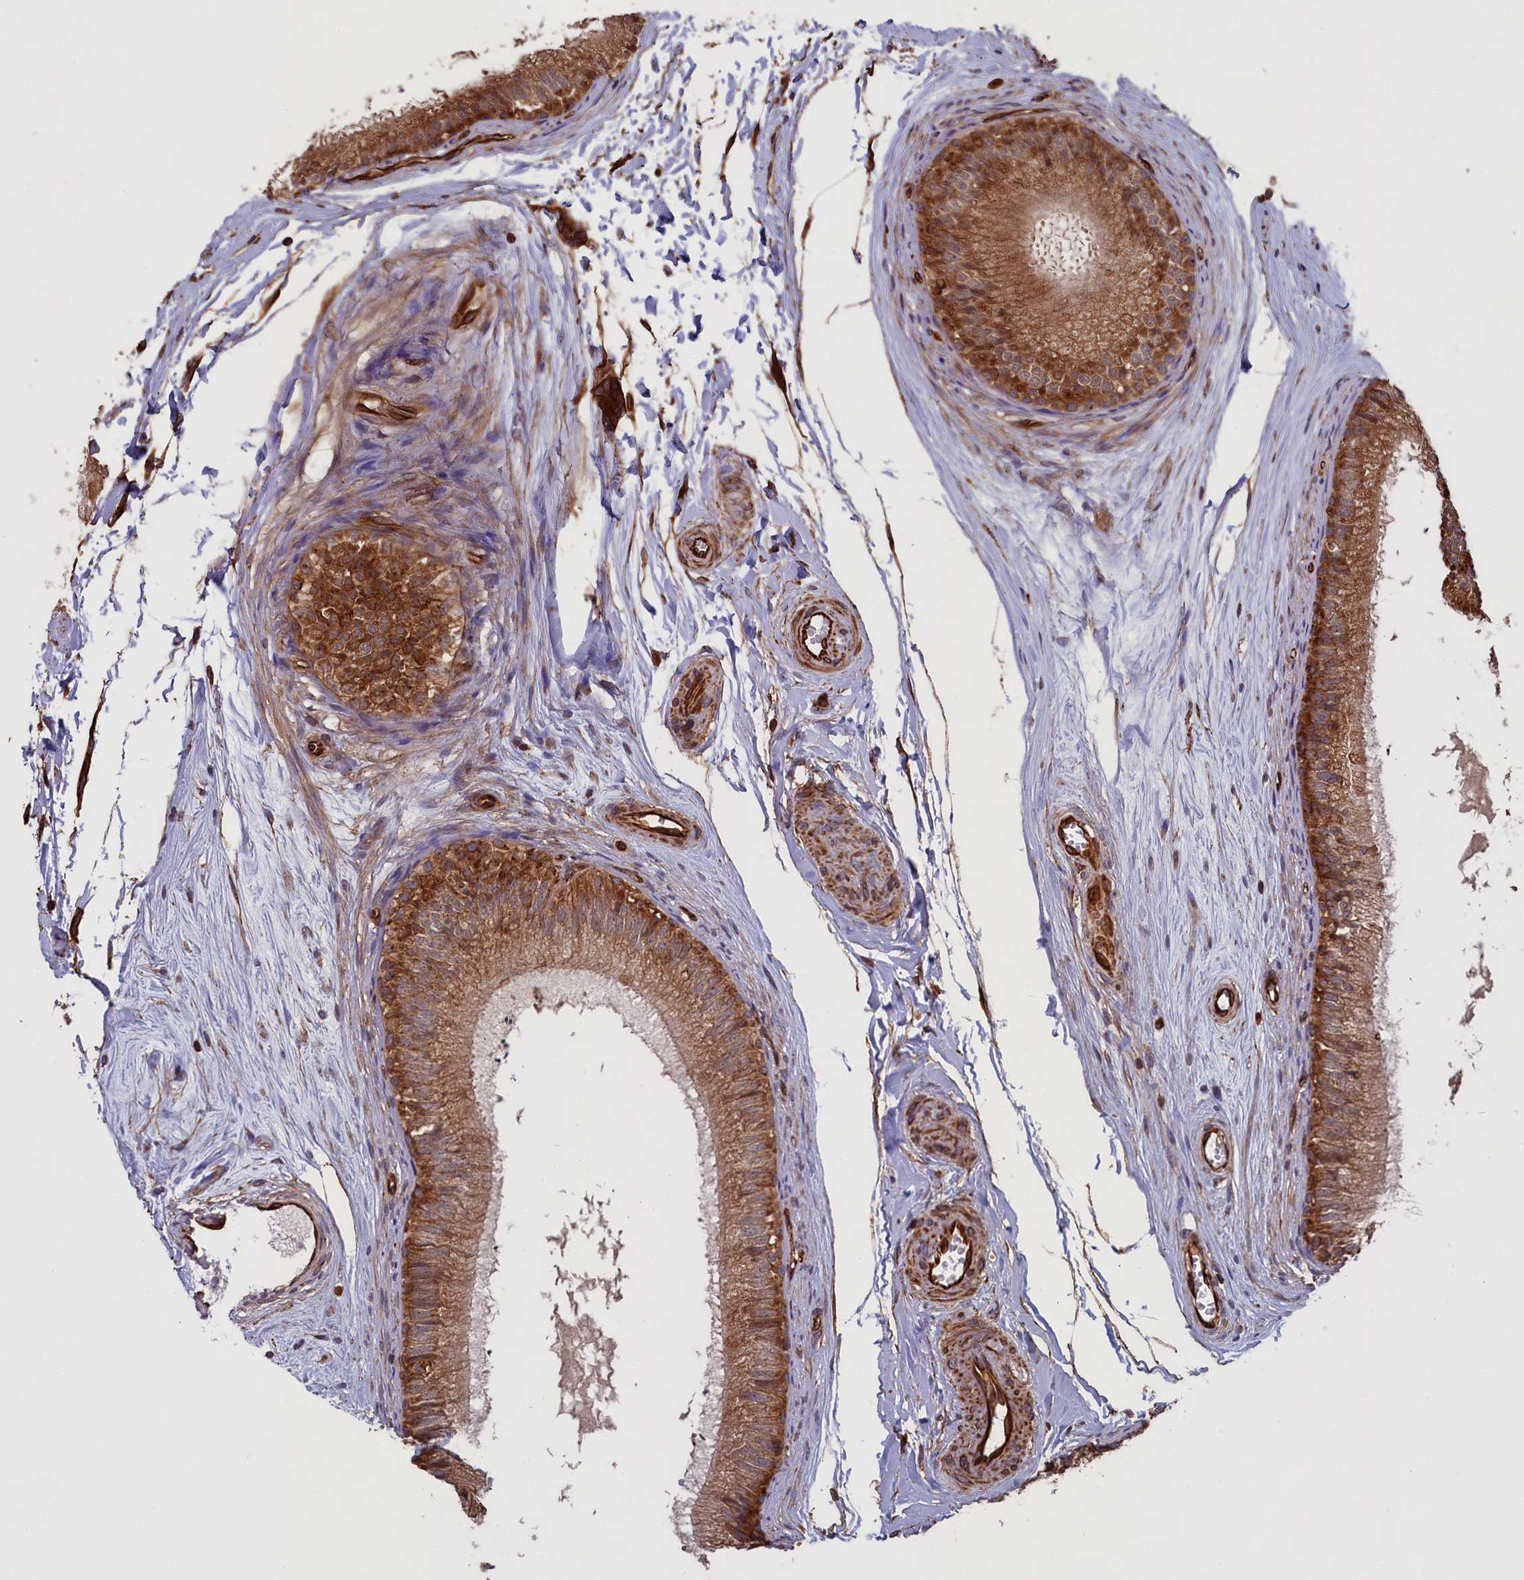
{"staining": {"intensity": "strong", "quantity": ">75%", "location": "cytoplasmic/membranous"}, "tissue": "epididymis", "cell_type": "Glandular cells", "image_type": "normal", "snomed": [{"axis": "morphology", "description": "Normal tissue, NOS"}, {"axis": "topography", "description": "Epididymis"}], "caption": "Strong cytoplasmic/membranous positivity for a protein is identified in approximately >75% of glandular cells of normal epididymis using immunohistochemistry (IHC).", "gene": "CCDC124", "patient": {"sex": "male", "age": 56}}